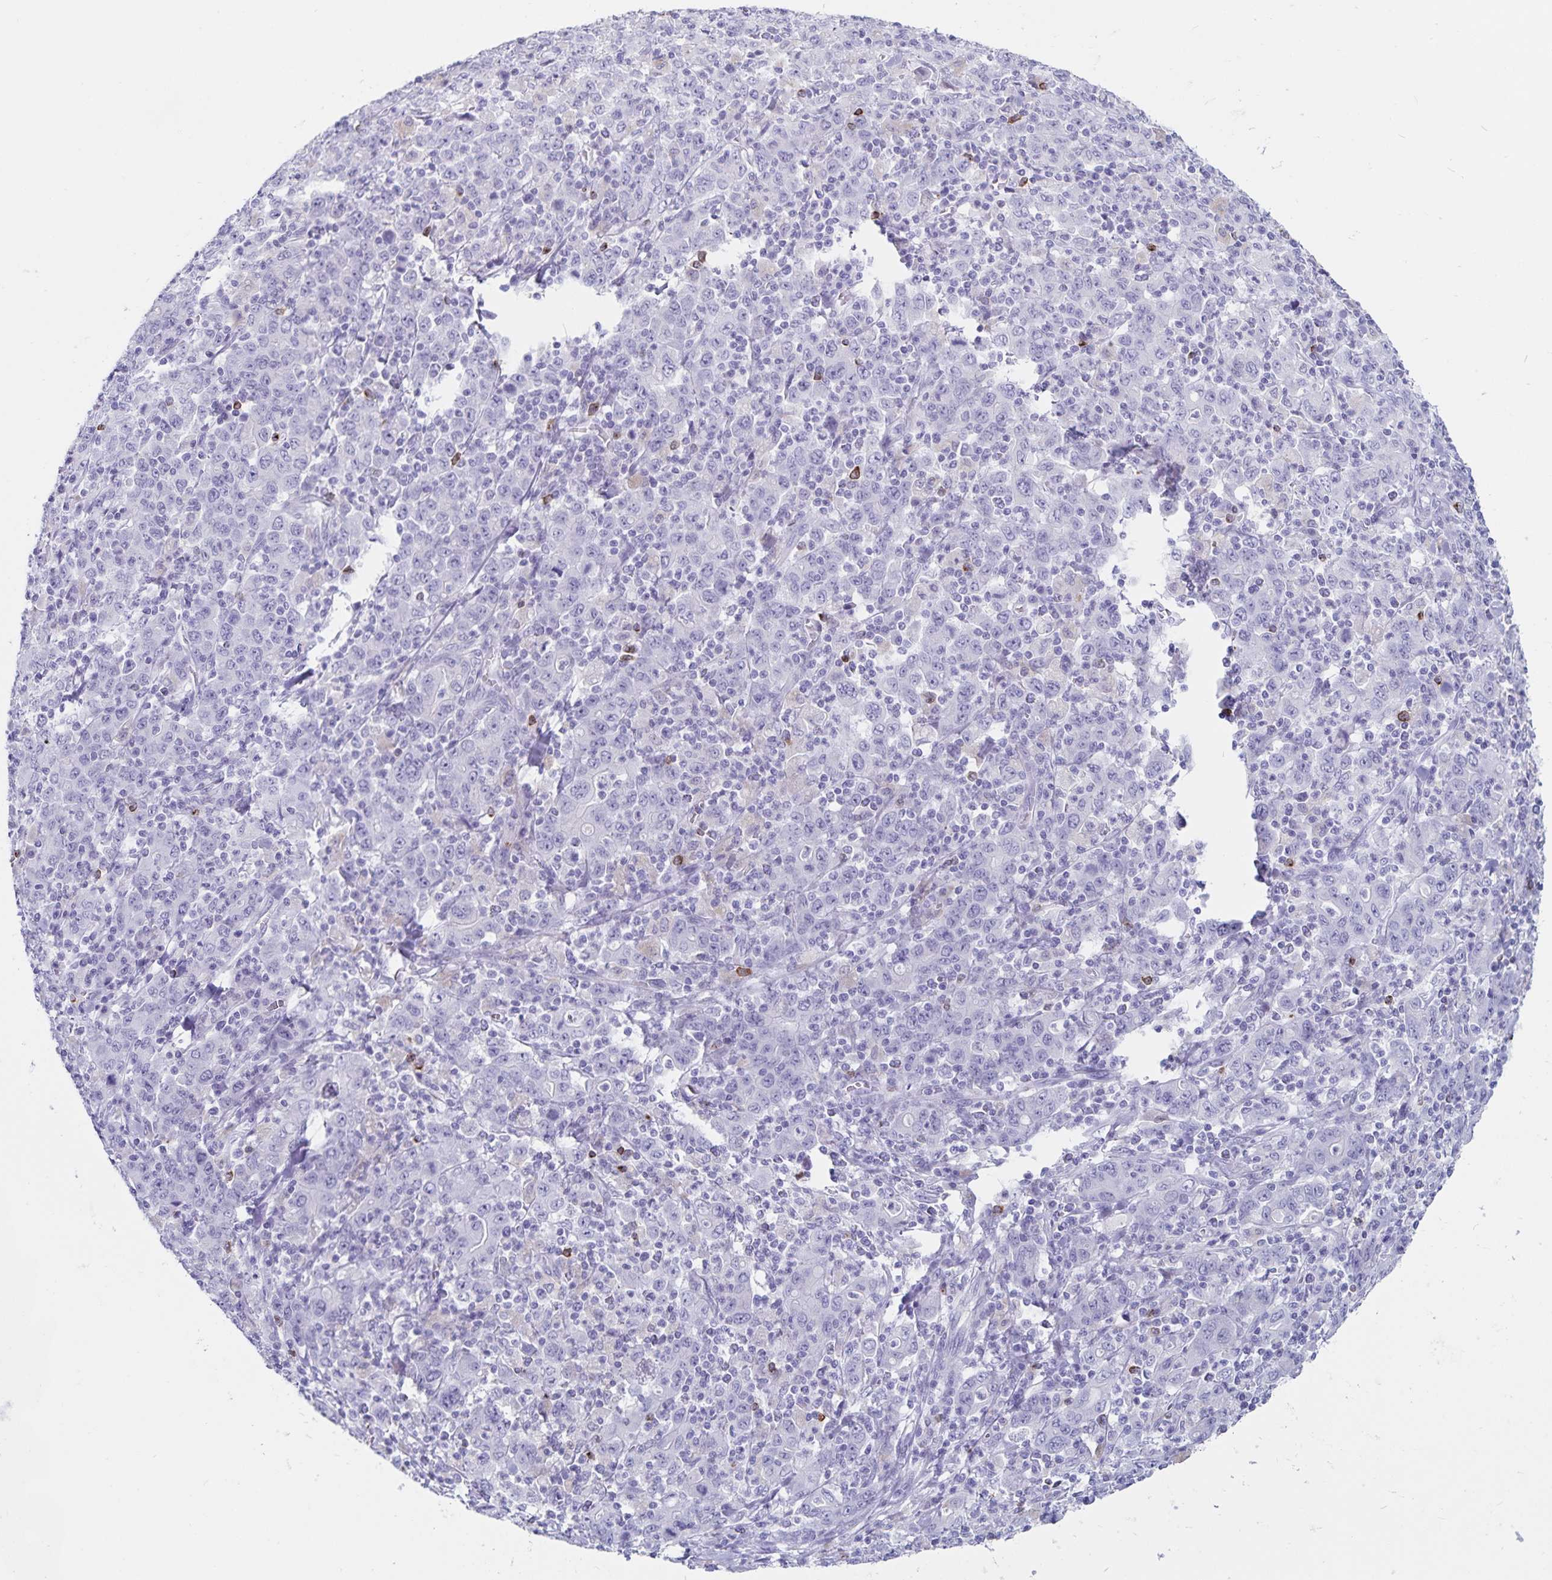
{"staining": {"intensity": "negative", "quantity": "none", "location": "none"}, "tissue": "stomach cancer", "cell_type": "Tumor cells", "image_type": "cancer", "snomed": [{"axis": "morphology", "description": "Adenocarcinoma, NOS"}, {"axis": "topography", "description": "Stomach, upper"}], "caption": "Tumor cells are negative for brown protein staining in stomach cancer.", "gene": "GNLY", "patient": {"sex": "male", "age": 69}}